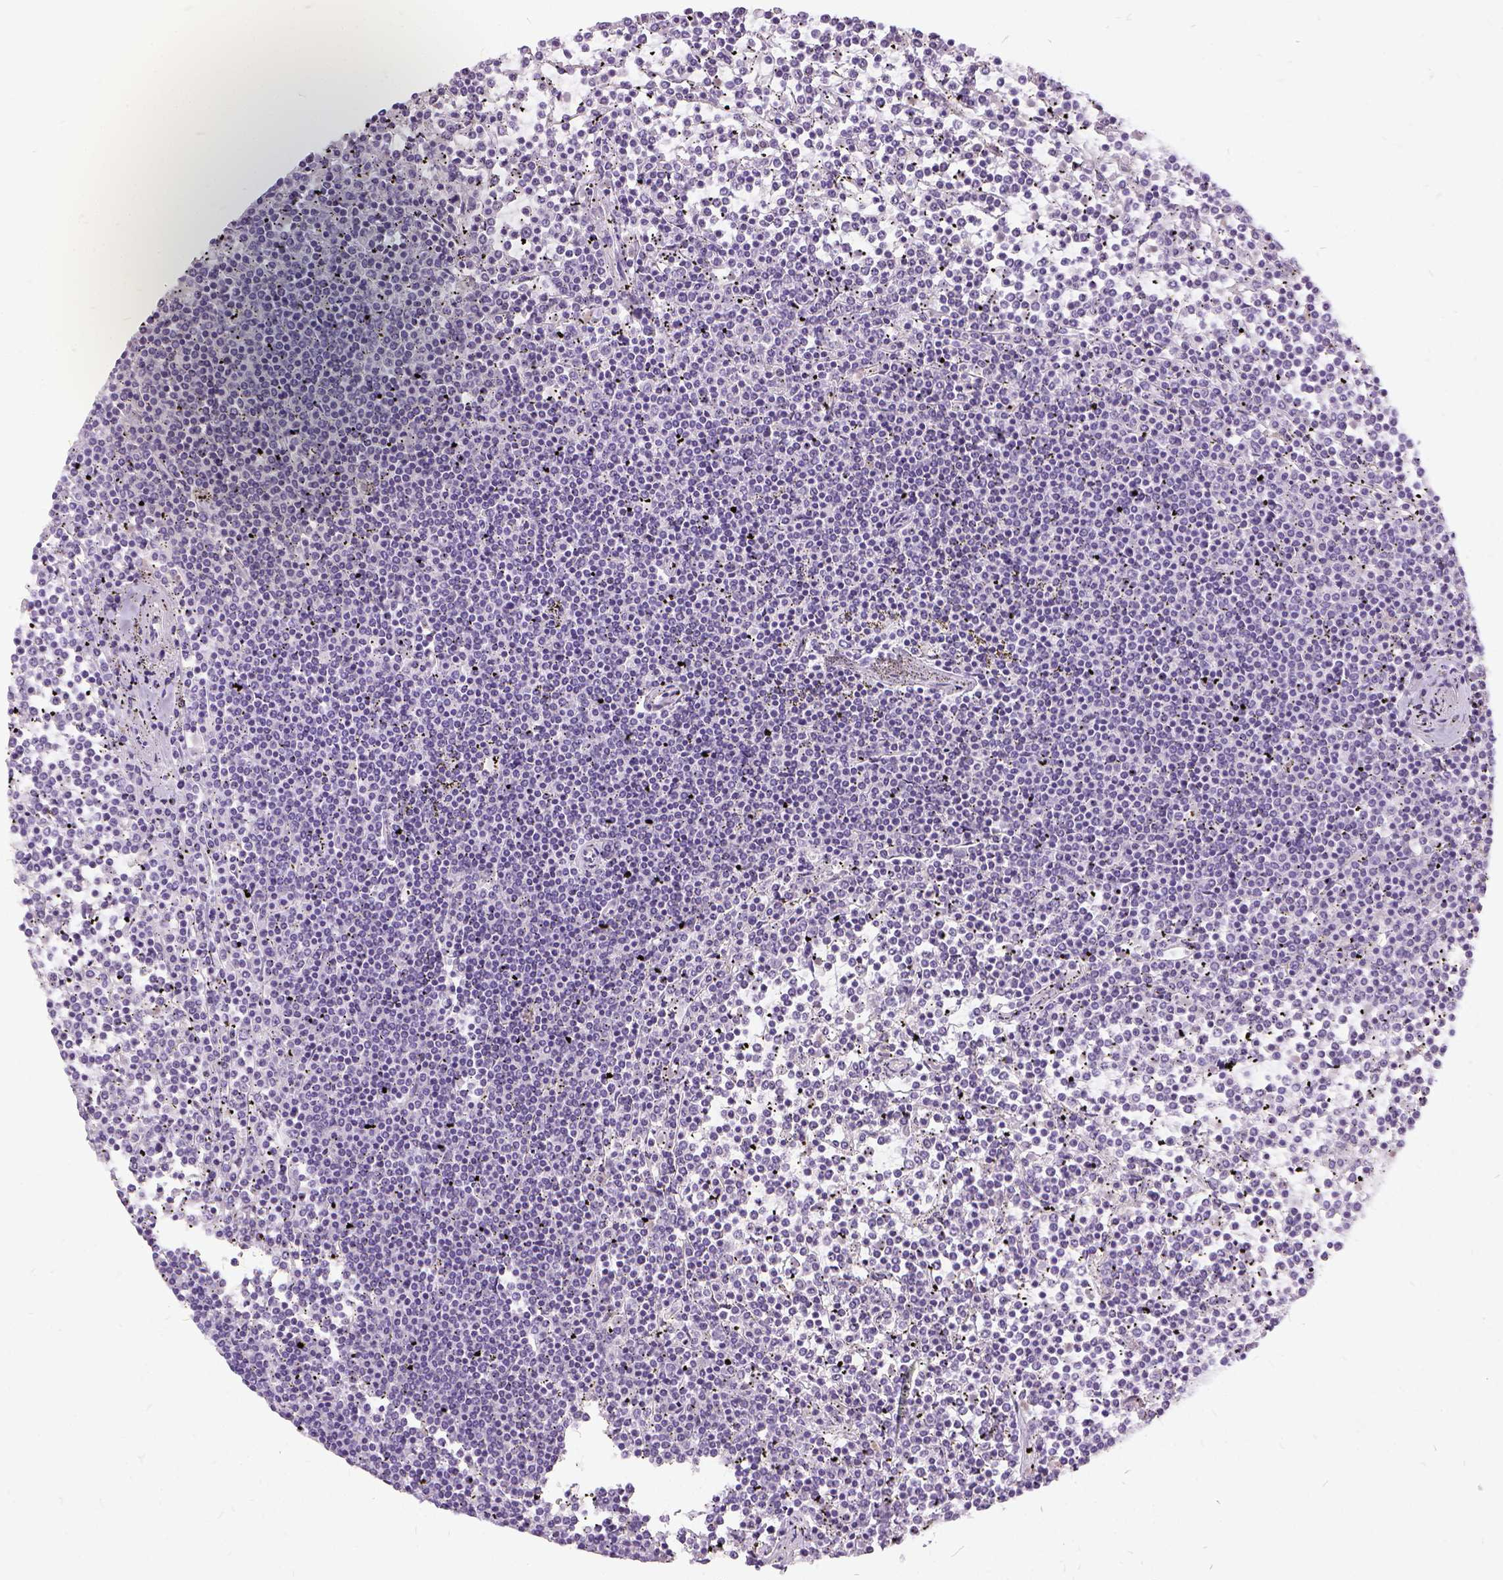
{"staining": {"intensity": "negative", "quantity": "none", "location": "none"}, "tissue": "lymphoma", "cell_type": "Tumor cells", "image_type": "cancer", "snomed": [{"axis": "morphology", "description": "Malignant lymphoma, non-Hodgkin's type, Low grade"}, {"axis": "topography", "description": "Spleen"}], "caption": "Protein analysis of low-grade malignant lymphoma, non-Hodgkin's type exhibits no significant expression in tumor cells.", "gene": "FDX1", "patient": {"sex": "female", "age": 19}}